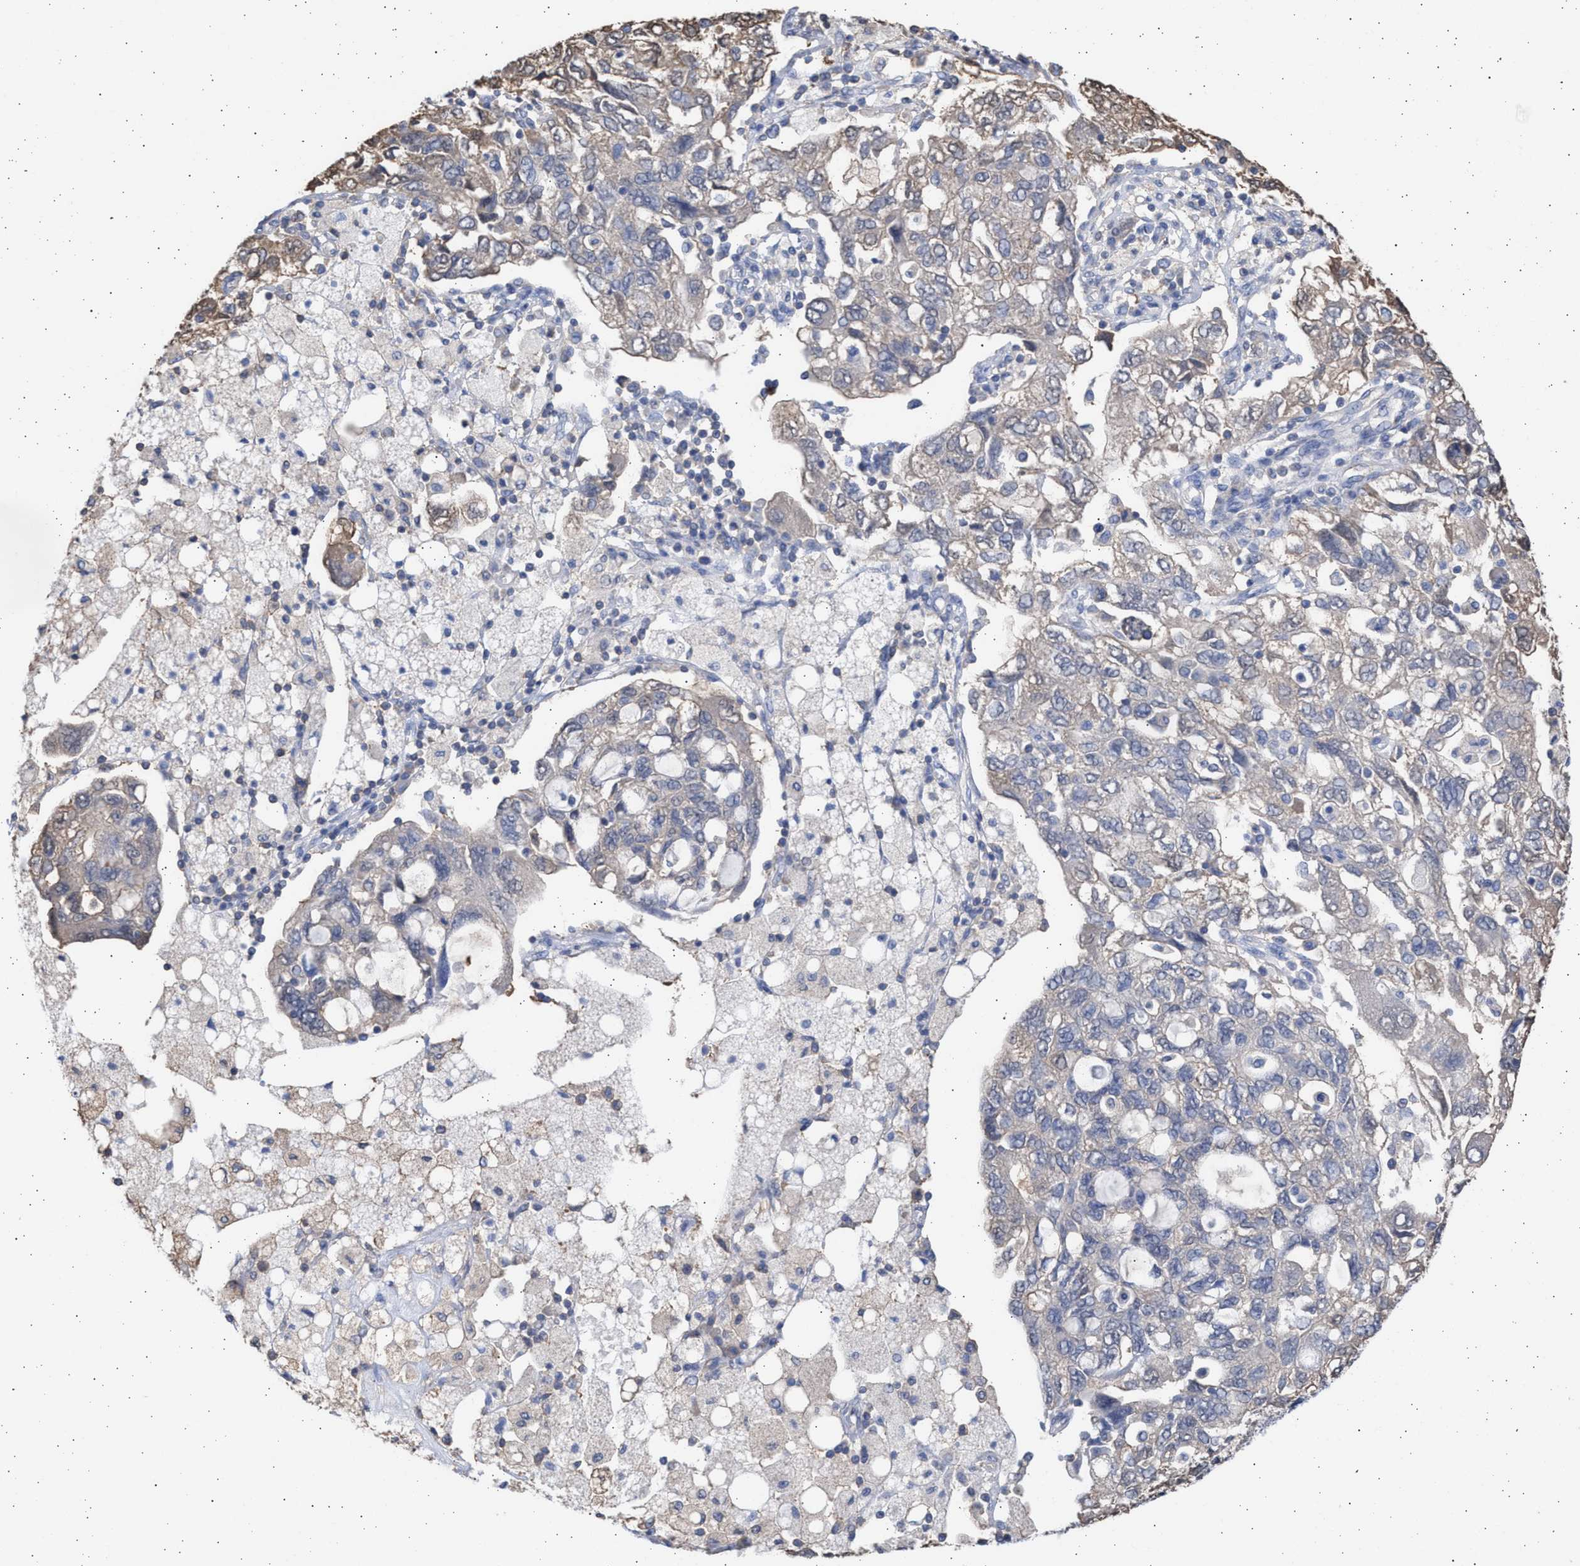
{"staining": {"intensity": "weak", "quantity": "<25%", "location": "cytoplasmic/membranous"}, "tissue": "ovarian cancer", "cell_type": "Tumor cells", "image_type": "cancer", "snomed": [{"axis": "morphology", "description": "Carcinoma, NOS"}, {"axis": "morphology", "description": "Cystadenocarcinoma, serous, NOS"}, {"axis": "topography", "description": "Ovary"}], "caption": "Human ovarian carcinoma stained for a protein using IHC displays no staining in tumor cells.", "gene": "ALDOC", "patient": {"sex": "female", "age": 69}}